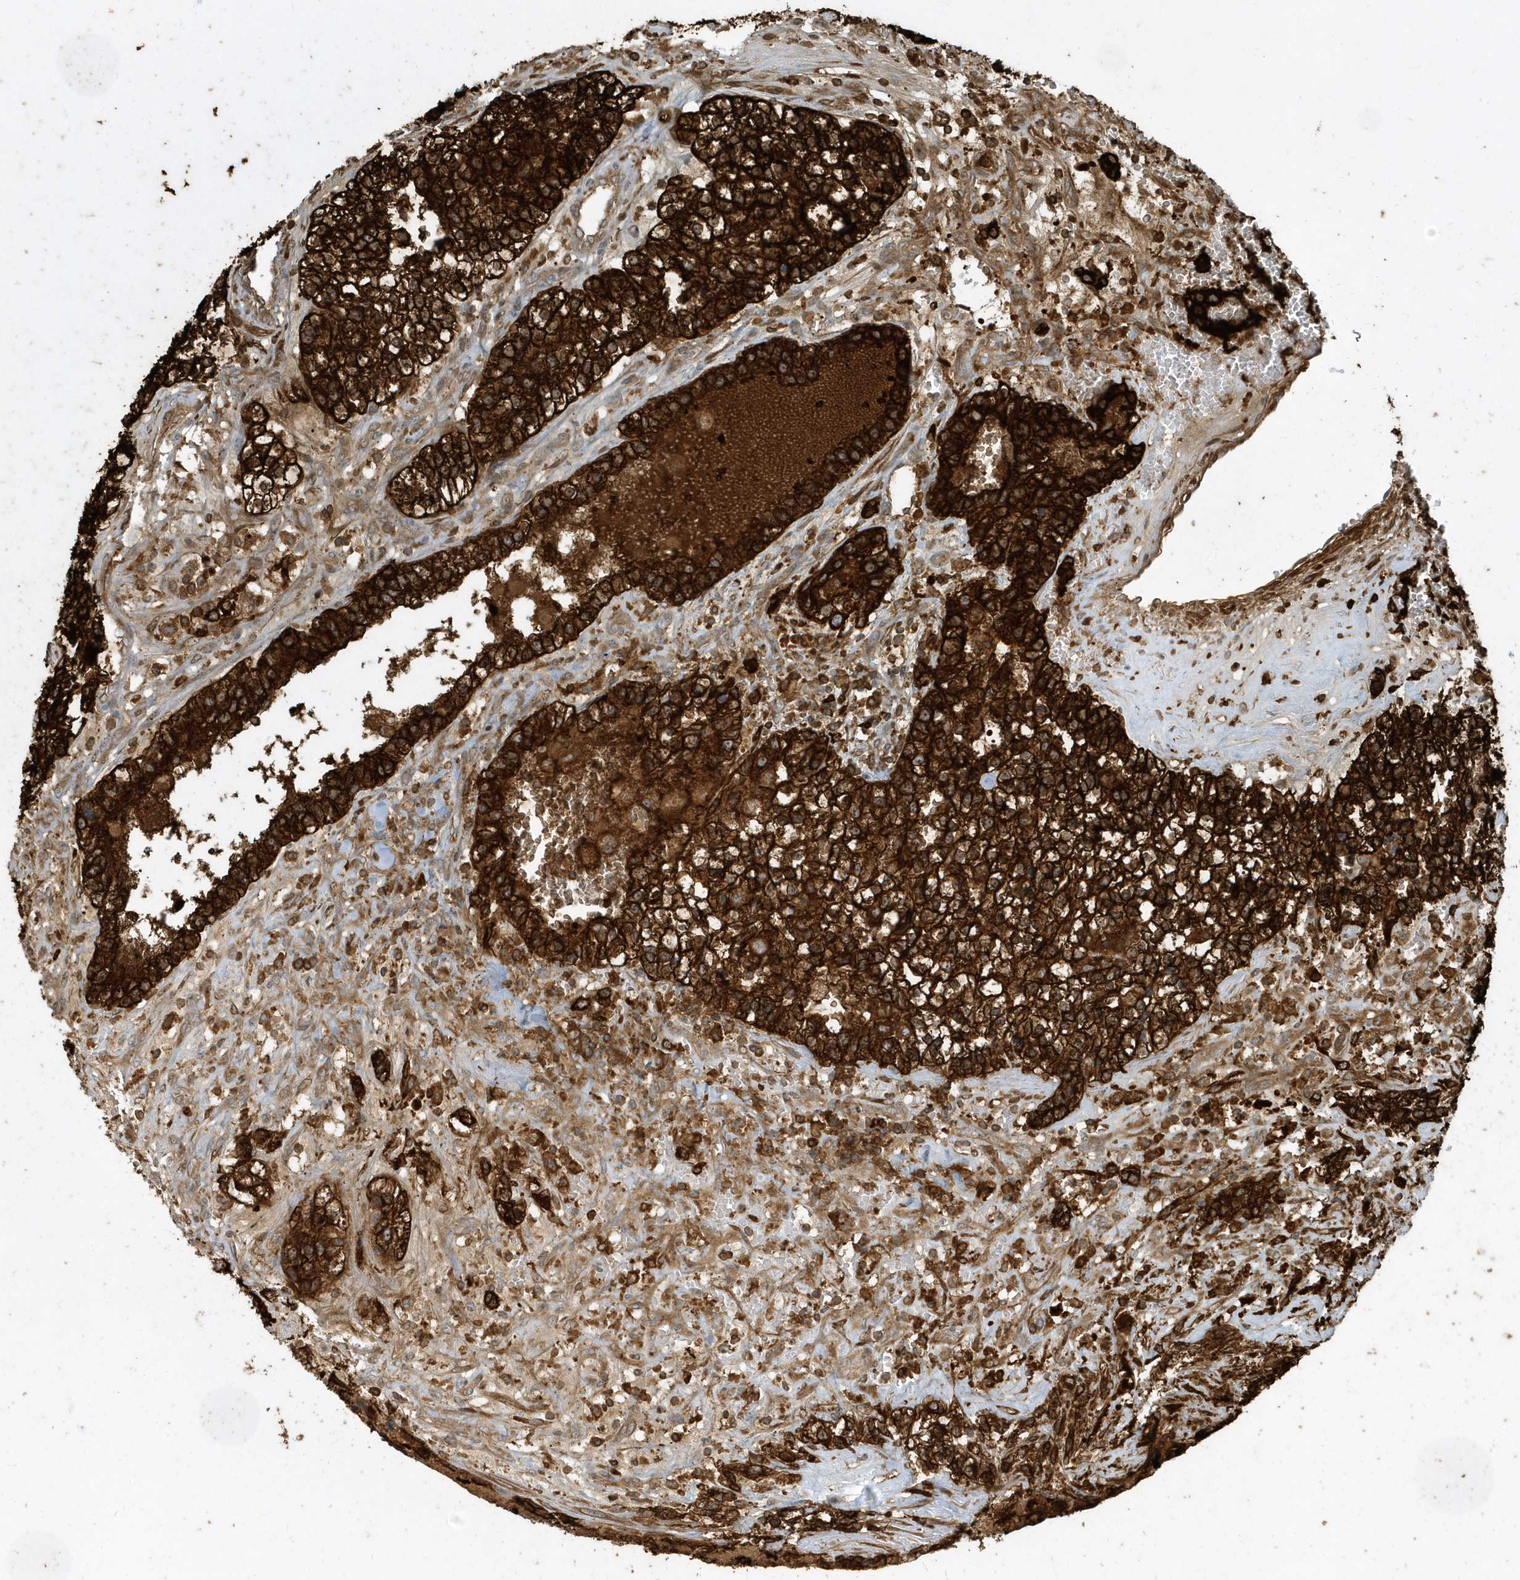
{"staining": {"intensity": "strong", "quantity": ">75%", "location": "cytoplasmic/membranous"}, "tissue": "renal cancer", "cell_type": "Tumor cells", "image_type": "cancer", "snomed": [{"axis": "morphology", "description": "Adenocarcinoma, NOS"}, {"axis": "topography", "description": "Kidney"}], "caption": "Immunohistochemical staining of human renal cancer (adenocarcinoma) exhibits strong cytoplasmic/membranous protein positivity in approximately >75% of tumor cells. The protein of interest is shown in brown color, while the nuclei are stained blue.", "gene": "CLCN6", "patient": {"sex": "female", "age": 57}}